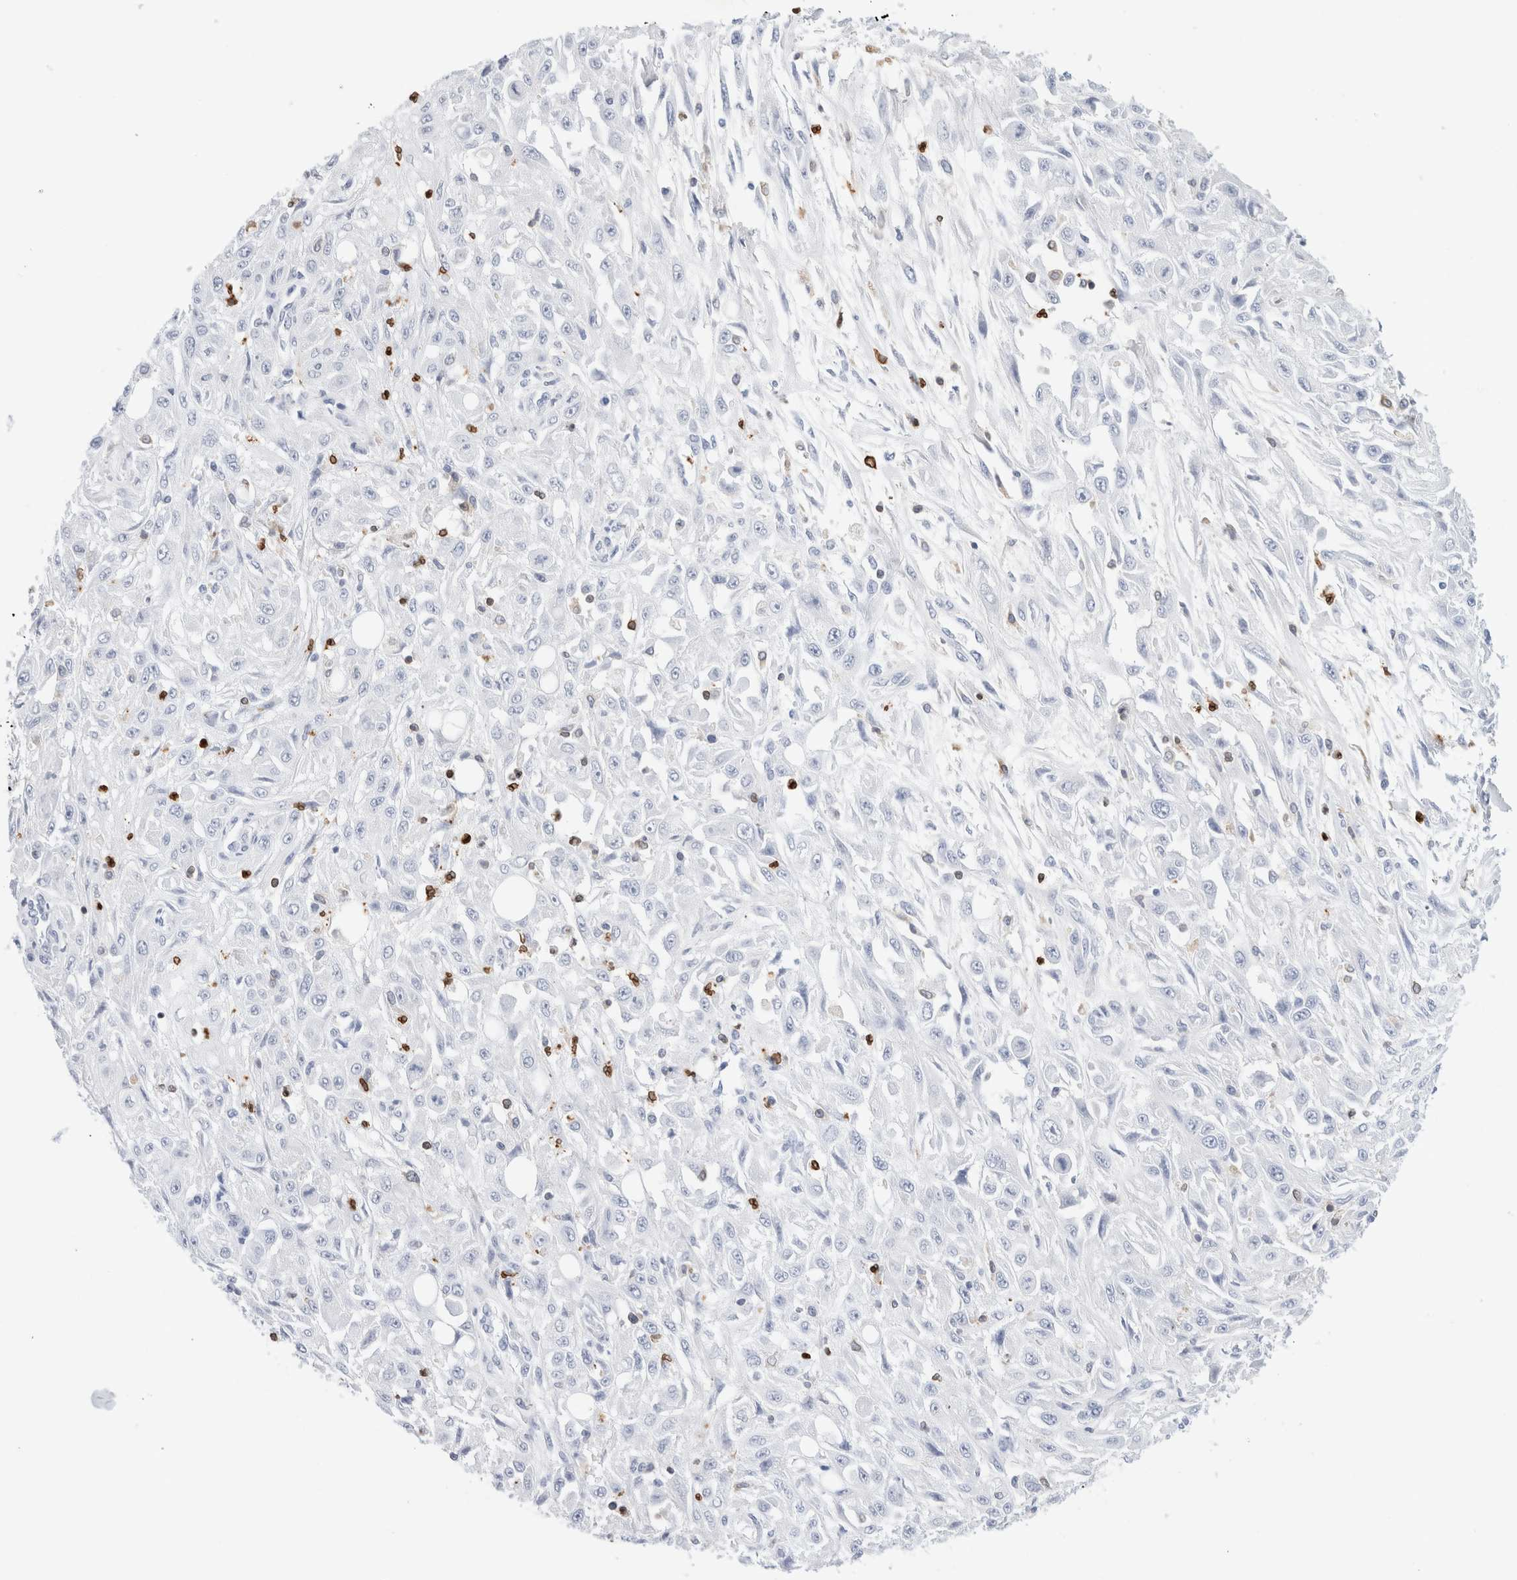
{"staining": {"intensity": "negative", "quantity": "none", "location": "none"}, "tissue": "skin cancer", "cell_type": "Tumor cells", "image_type": "cancer", "snomed": [{"axis": "morphology", "description": "Squamous cell carcinoma, NOS"}, {"axis": "morphology", "description": "Squamous cell carcinoma, metastatic, NOS"}, {"axis": "topography", "description": "Skin"}, {"axis": "topography", "description": "Lymph node"}], "caption": "DAB immunohistochemical staining of human skin squamous cell carcinoma displays no significant staining in tumor cells.", "gene": "ALOX5AP", "patient": {"sex": "male", "age": 75}}